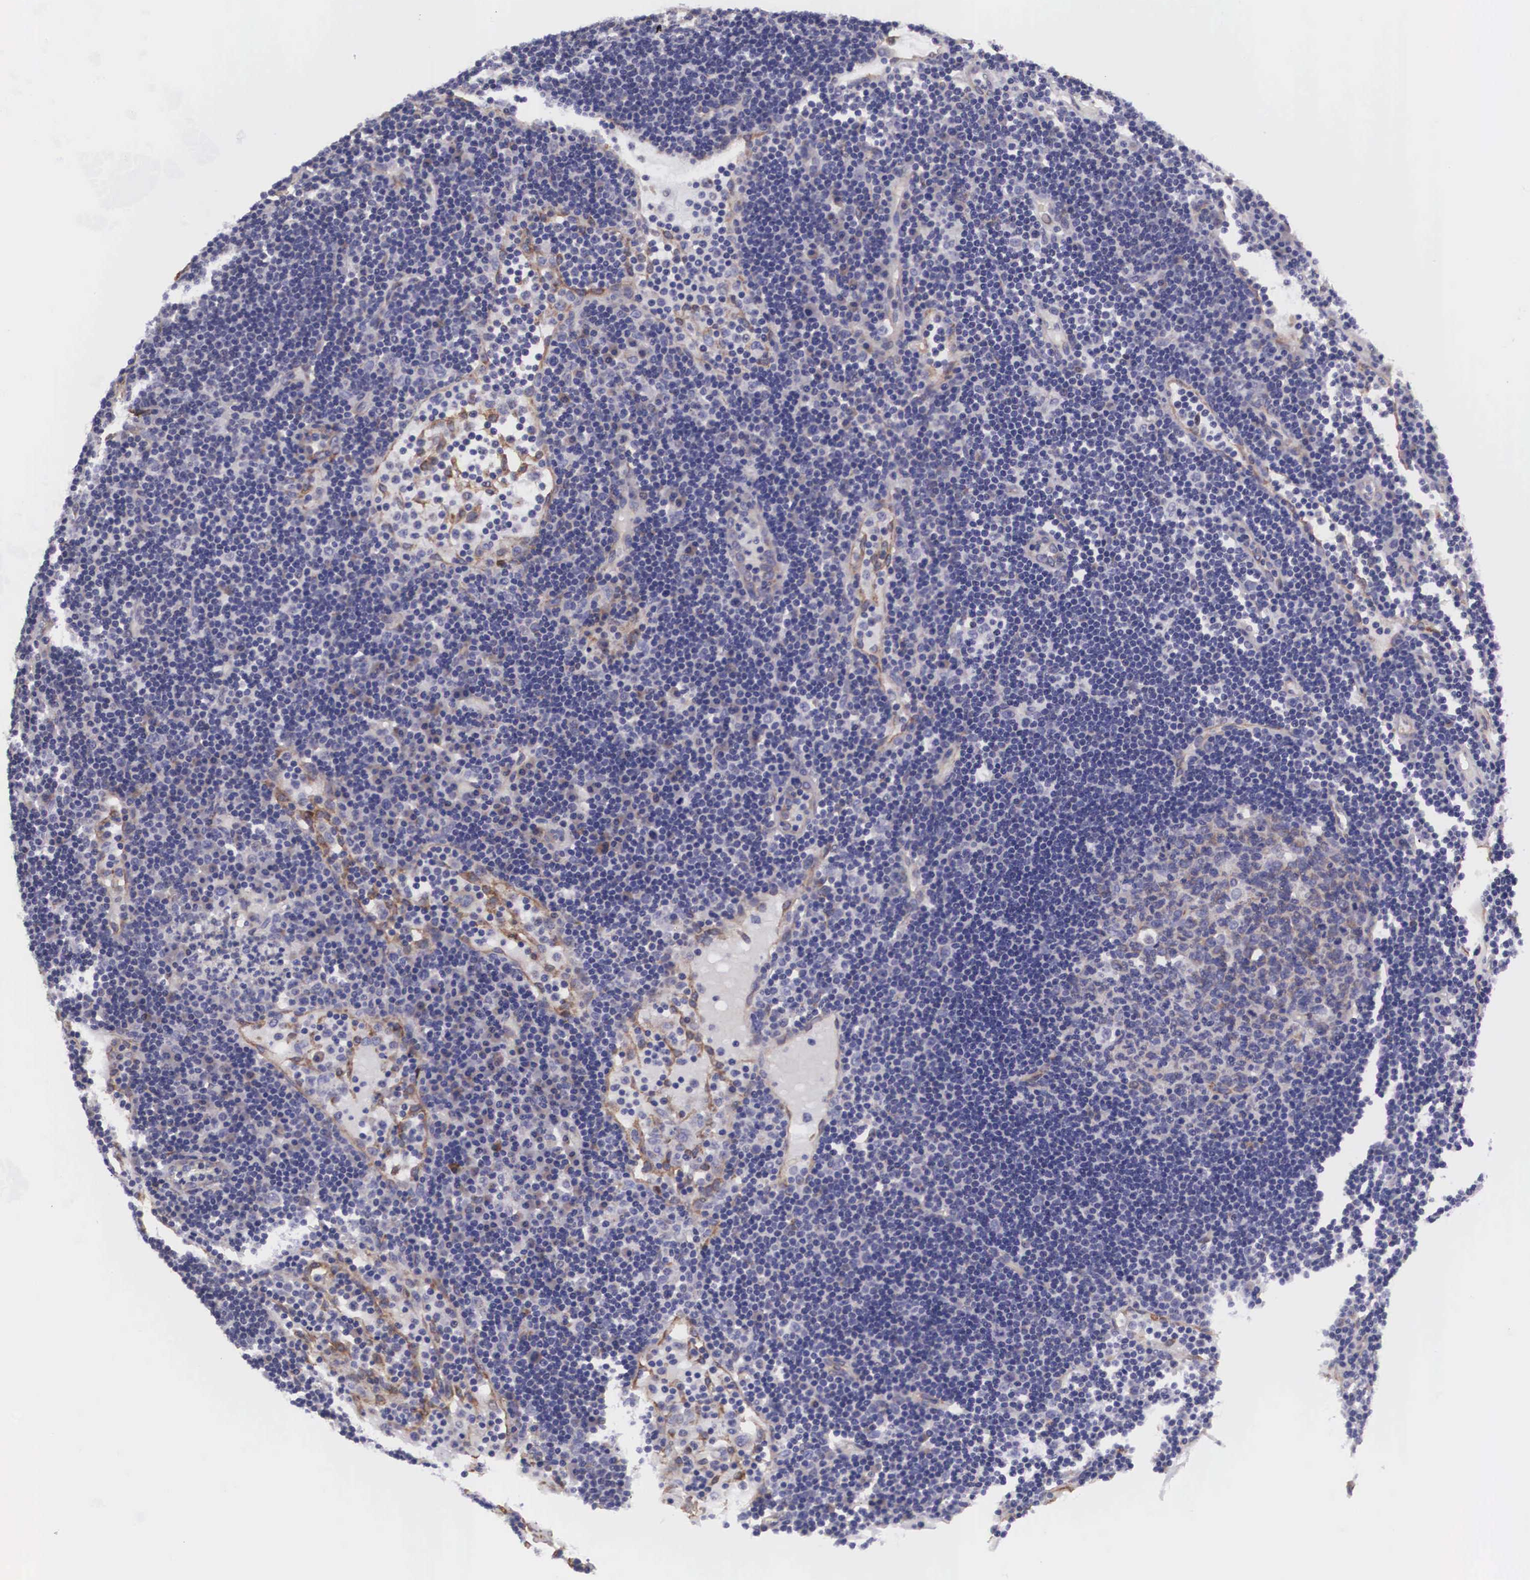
{"staining": {"intensity": "negative", "quantity": "none", "location": "none"}, "tissue": "lymph node", "cell_type": "Germinal center cells", "image_type": "normal", "snomed": [{"axis": "morphology", "description": "Normal tissue, NOS"}, {"axis": "topography", "description": "Lymph node"}], "caption": "High magnification brightfield microscopy of unremarkable lymph node stained with DAB (brown) and counterstained with hematoxylin (blue): germinal center cells show no significant positivity. (Stains: DAB immunohistochemistry (IHC) with hematoxylin counter stain, Microscopy: brightfield microscopy at high magnification).", "gene": "BCAR1", "patient": {"sex": "male", "age": 54}}